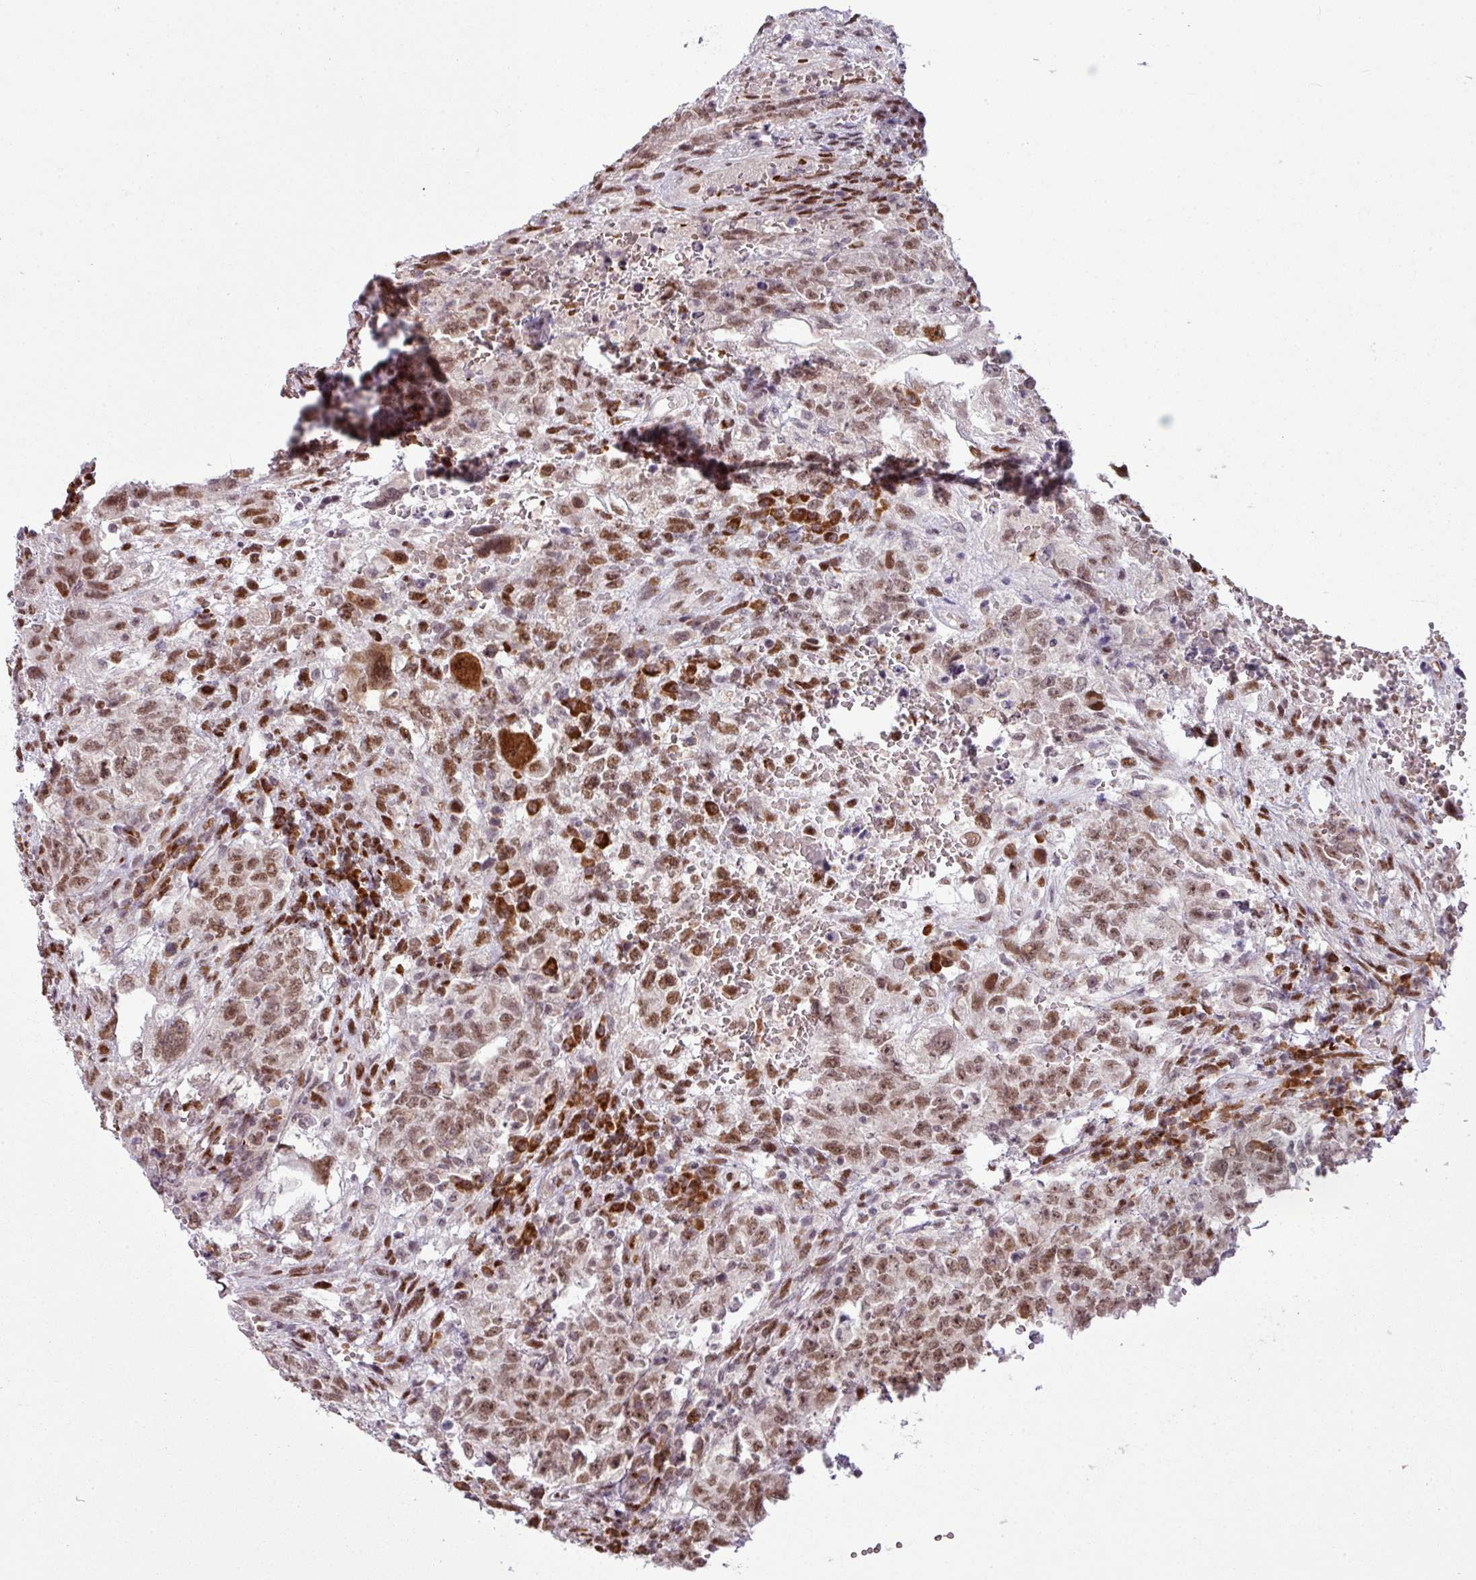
{"staining": {"intensity": "moderate", "quantity": ">75%", "location": "nuclear"}, "tissue": "testis cancer", "cell_type": "Tumor cells", "image_type": "cancer", "snomed": [{"axis": "morphology", "description": "Carcinoma, Embryonal, NOS"}, {"axis": "topography", "description": "Testis"}], "caption": "A histopathology image of testis embryonal carcinoma stained for a protein shows moderate nuclear brown staining in tumor cells. (DAB (3,3'-diaminobenzidine) IHC with brightfield microscopy, high magnification).", "gene": "PRDM5", "patient": {"sex": "male", "age": 26}}